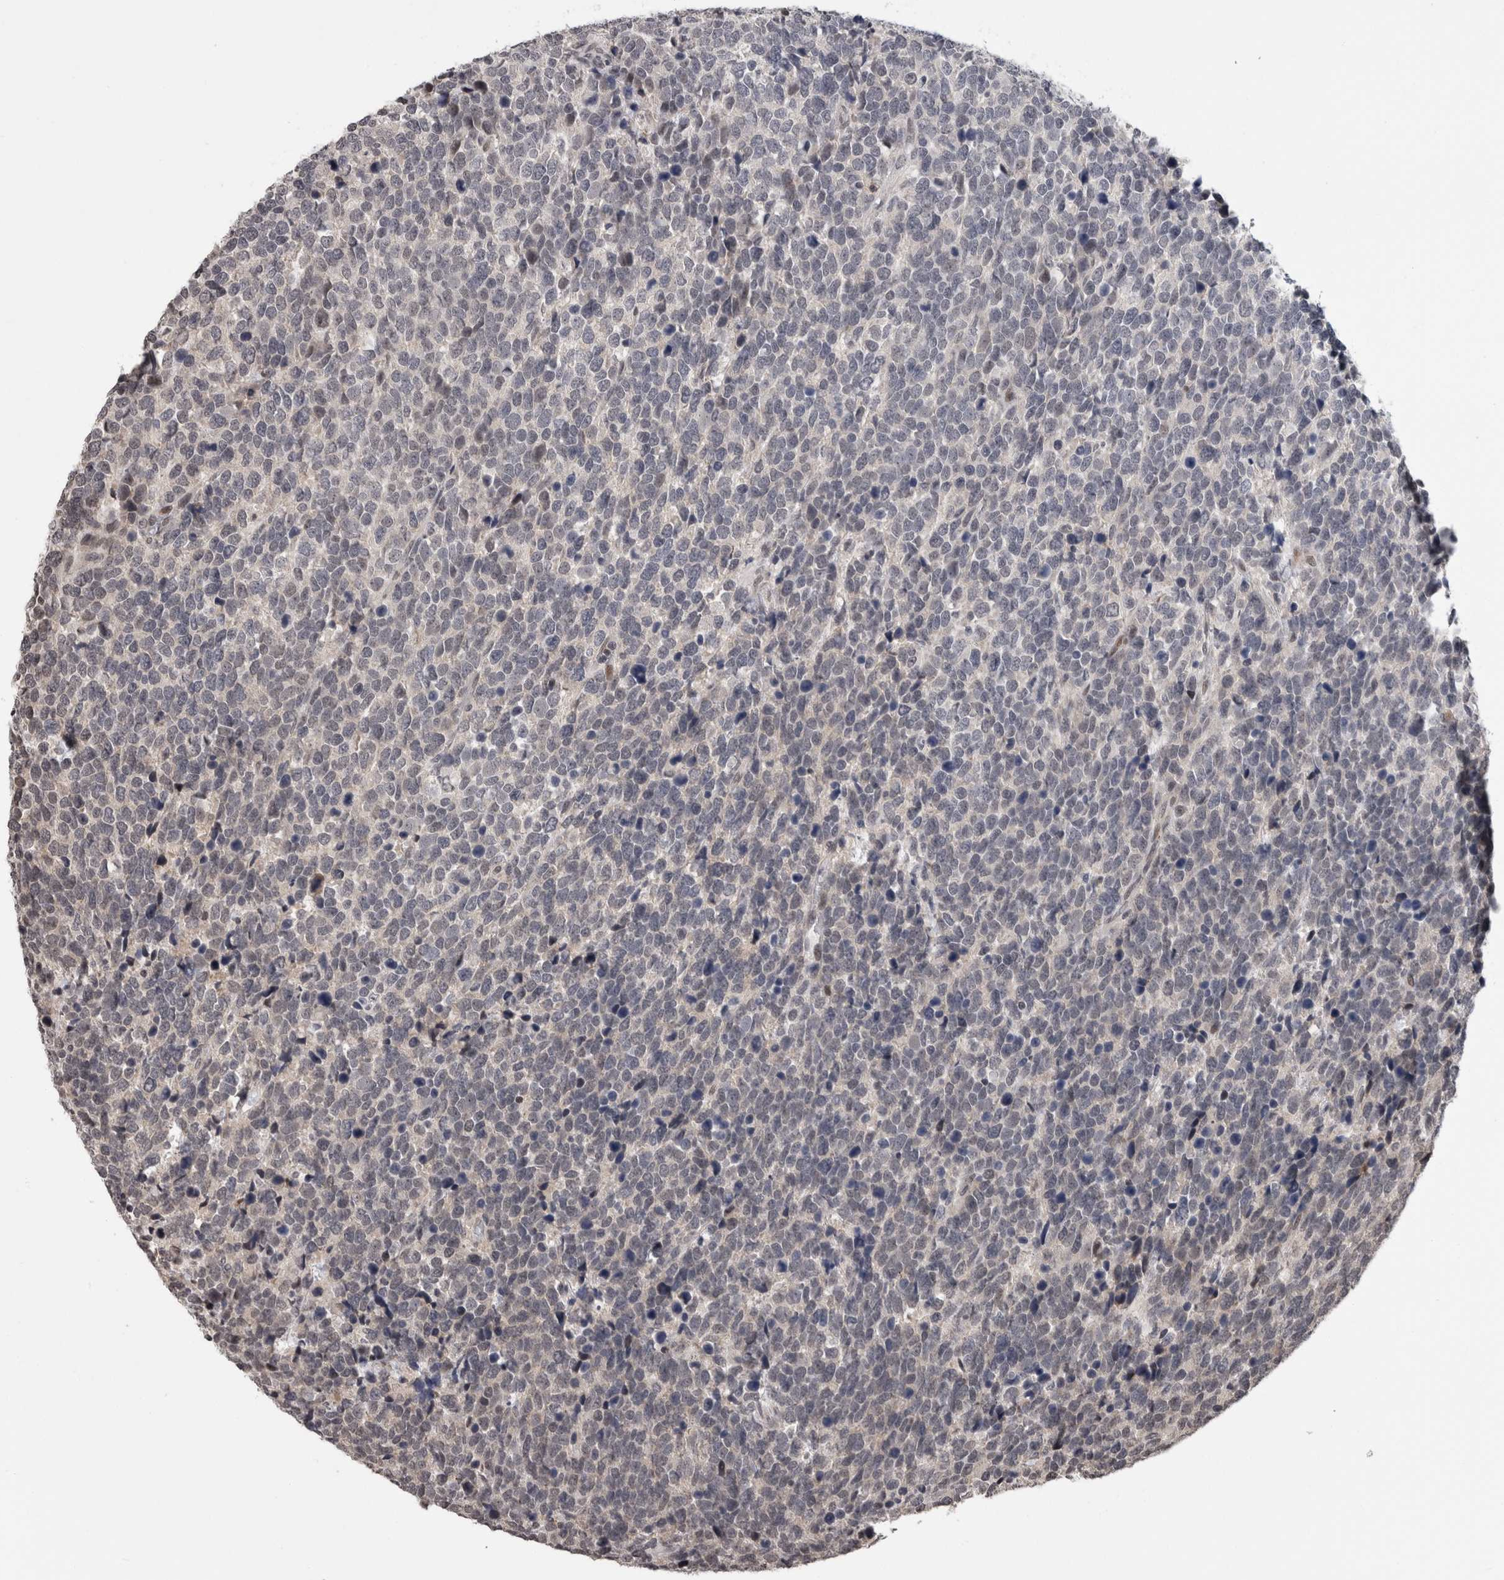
{"staining": {"intensity": "negative", "quantity": "none", "location": "none"}, "tissue": "urothelial cancer", "cell_type": "Tumor cells", "image_type": "cancer", "snomed": [{"axis": "morphology", "description": "Urothelial carcinoma, High grade"}, {"axis": "topography", "description": "Urinary bladder"}], "caption": "The immunohistochemistry (IHC) micrograph has no significant expression in tumor cells of urothelial cancer tissue.", "gene": "ZBTB11", "patient": {"sex": "female", "age": 82}}